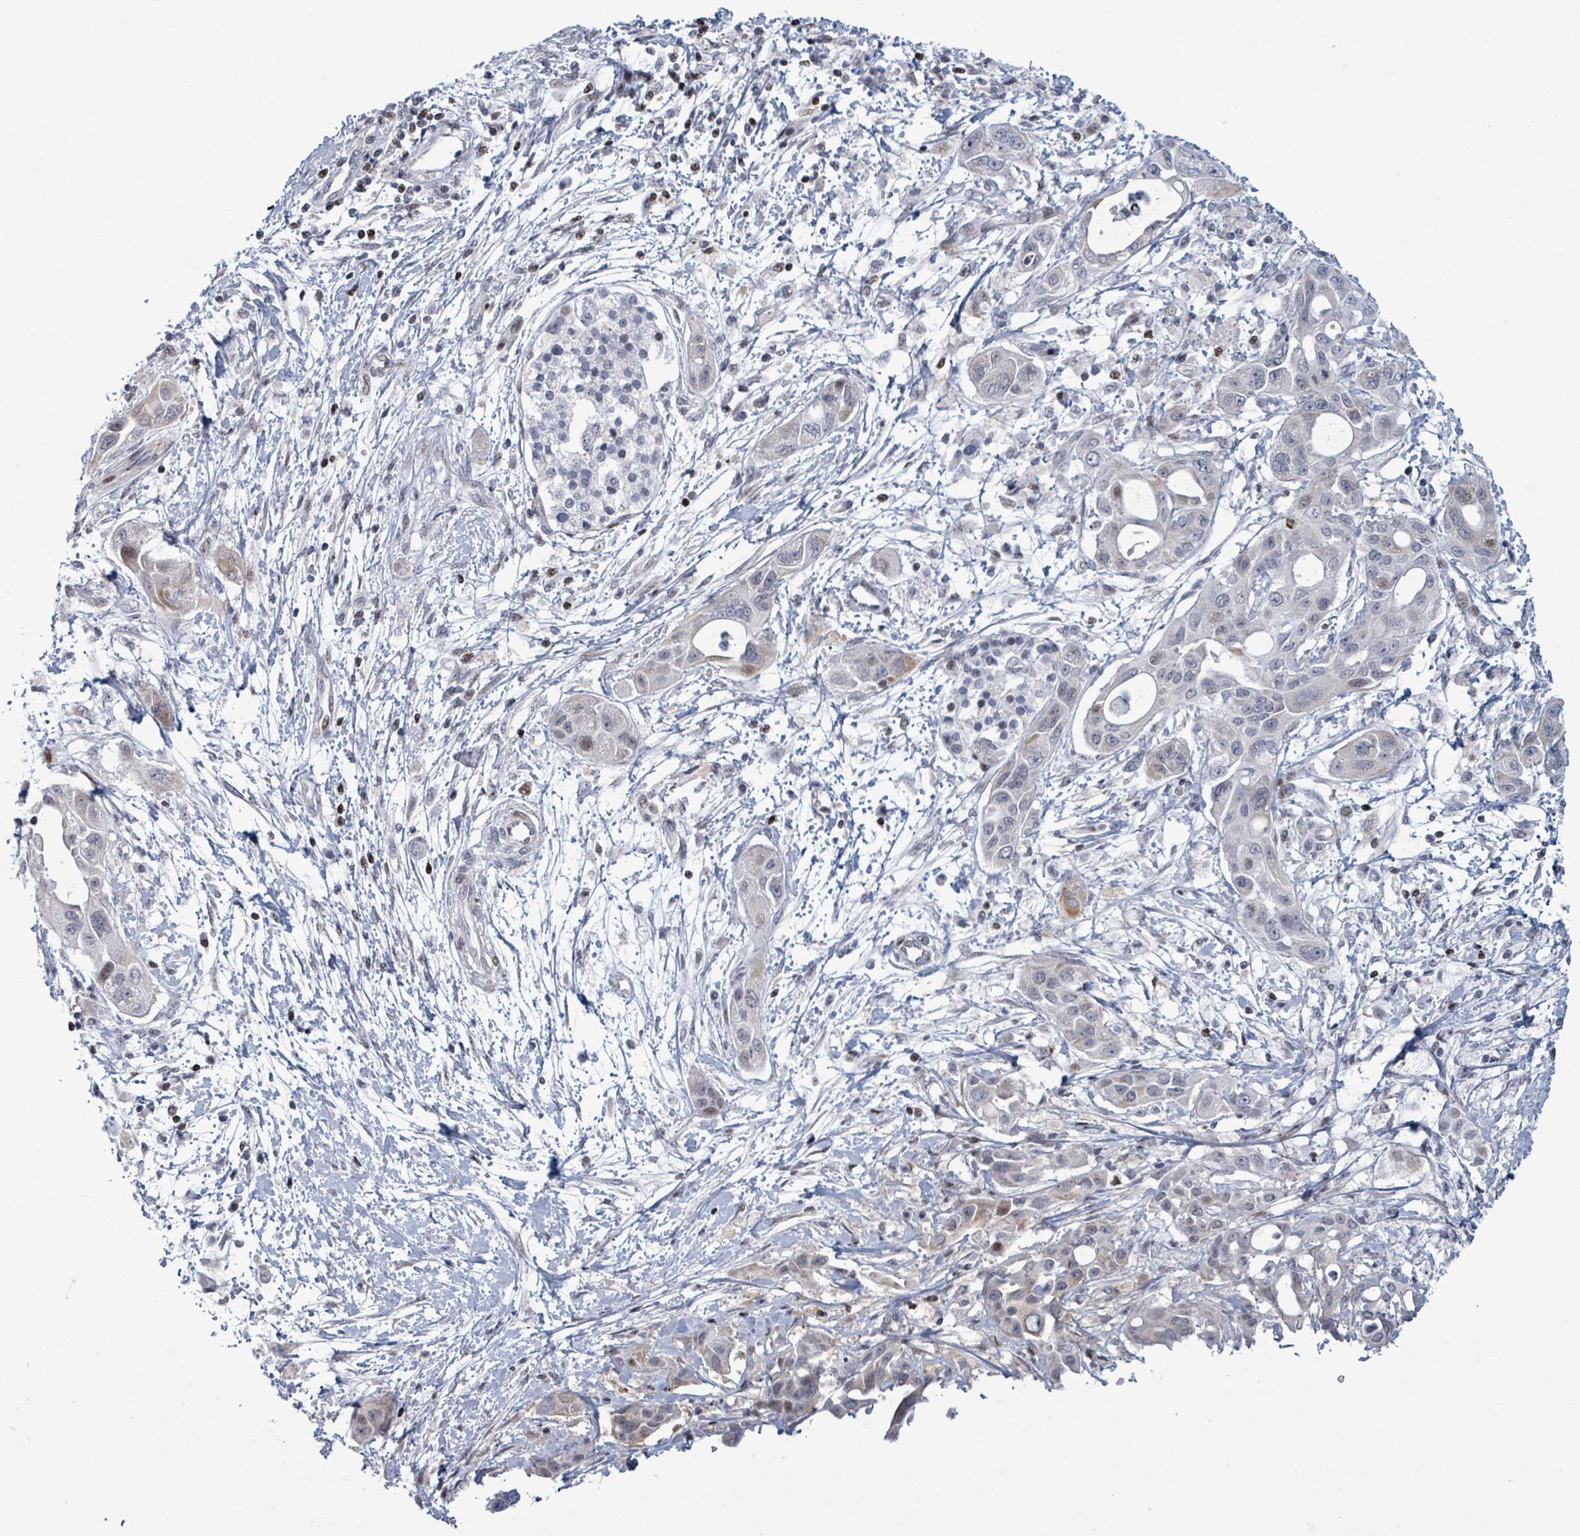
{"staining": {"intensity": "moderate", "quantity": "<25%", "location": "cytoplasmic/membranous"}, "tissue": "pancreatic cancer", "cell_type": "Tumor cells", "image_type": "cancer", "snomed": [{"axis": "morphology", "description": "Adenocarcinoma, NOS"}, {"axis": "topography", "description": "Pancreas"}], "caption": "Brown immunohistochemical staining in pancreatic cancer shows moderate cytoplasmic/membranous positivity in approximately <25% of tumor cells.", "gene": "FNDC4", "patient": {"sex": "male", "age": 68}}